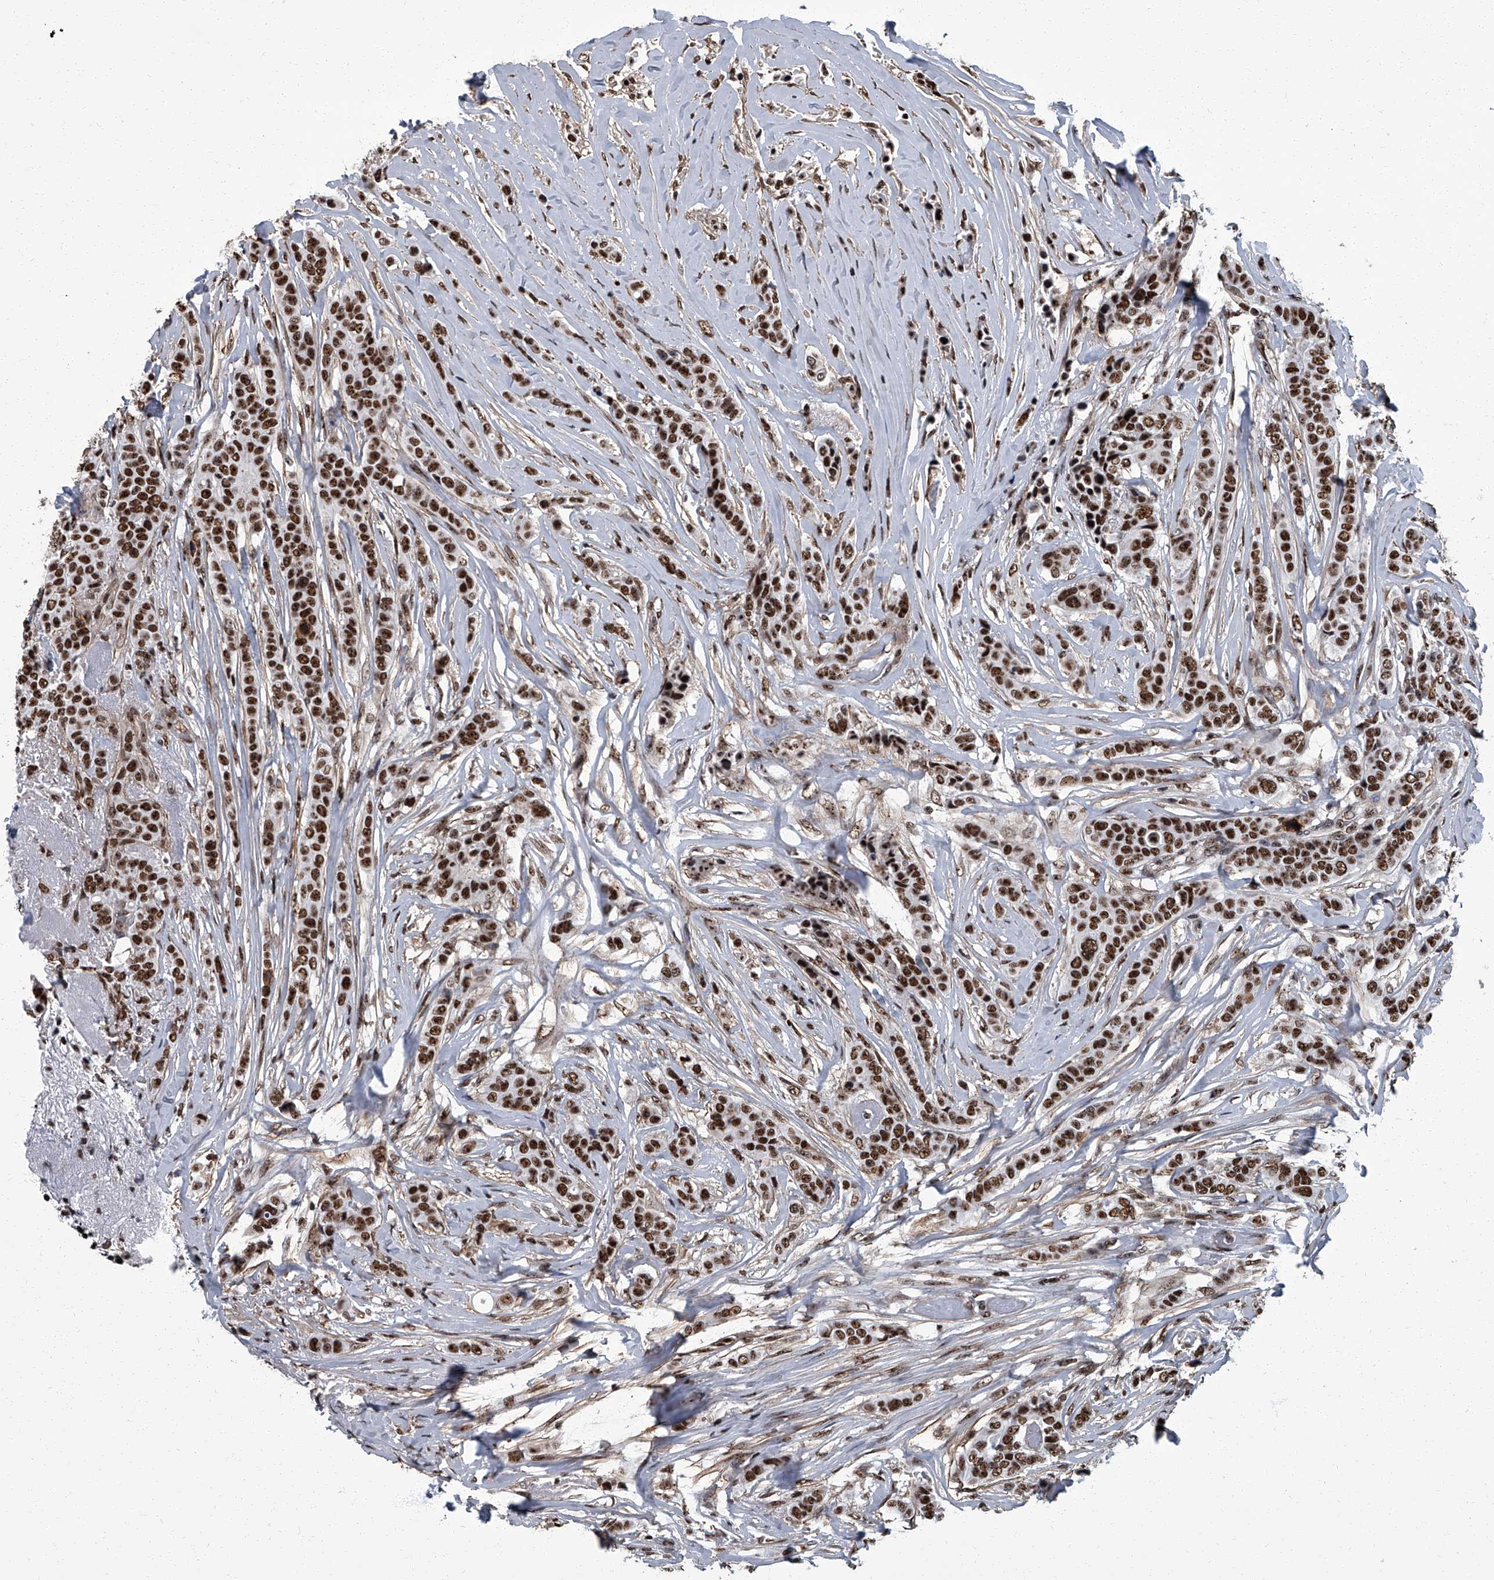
{"staining": {"intensity": "strong", "quantity": ">75%", "location": "nuclear"}, "tissue": "breast cancer", "cell_type": "Tumor cells", "image_type": "cancer", "snomed": [{"axis": "morphology", "description": "Lobular carcinoma"}, {"axis": "topography", "description": "Breast"}], "caption": "The immunohistochemical stain labels strong nuclear positivity in tumor cells of breast cancer (lobular carcinoma) tissue.", "gene": "ZNF518B", "patient": {"sex": "female", "age": 51}}